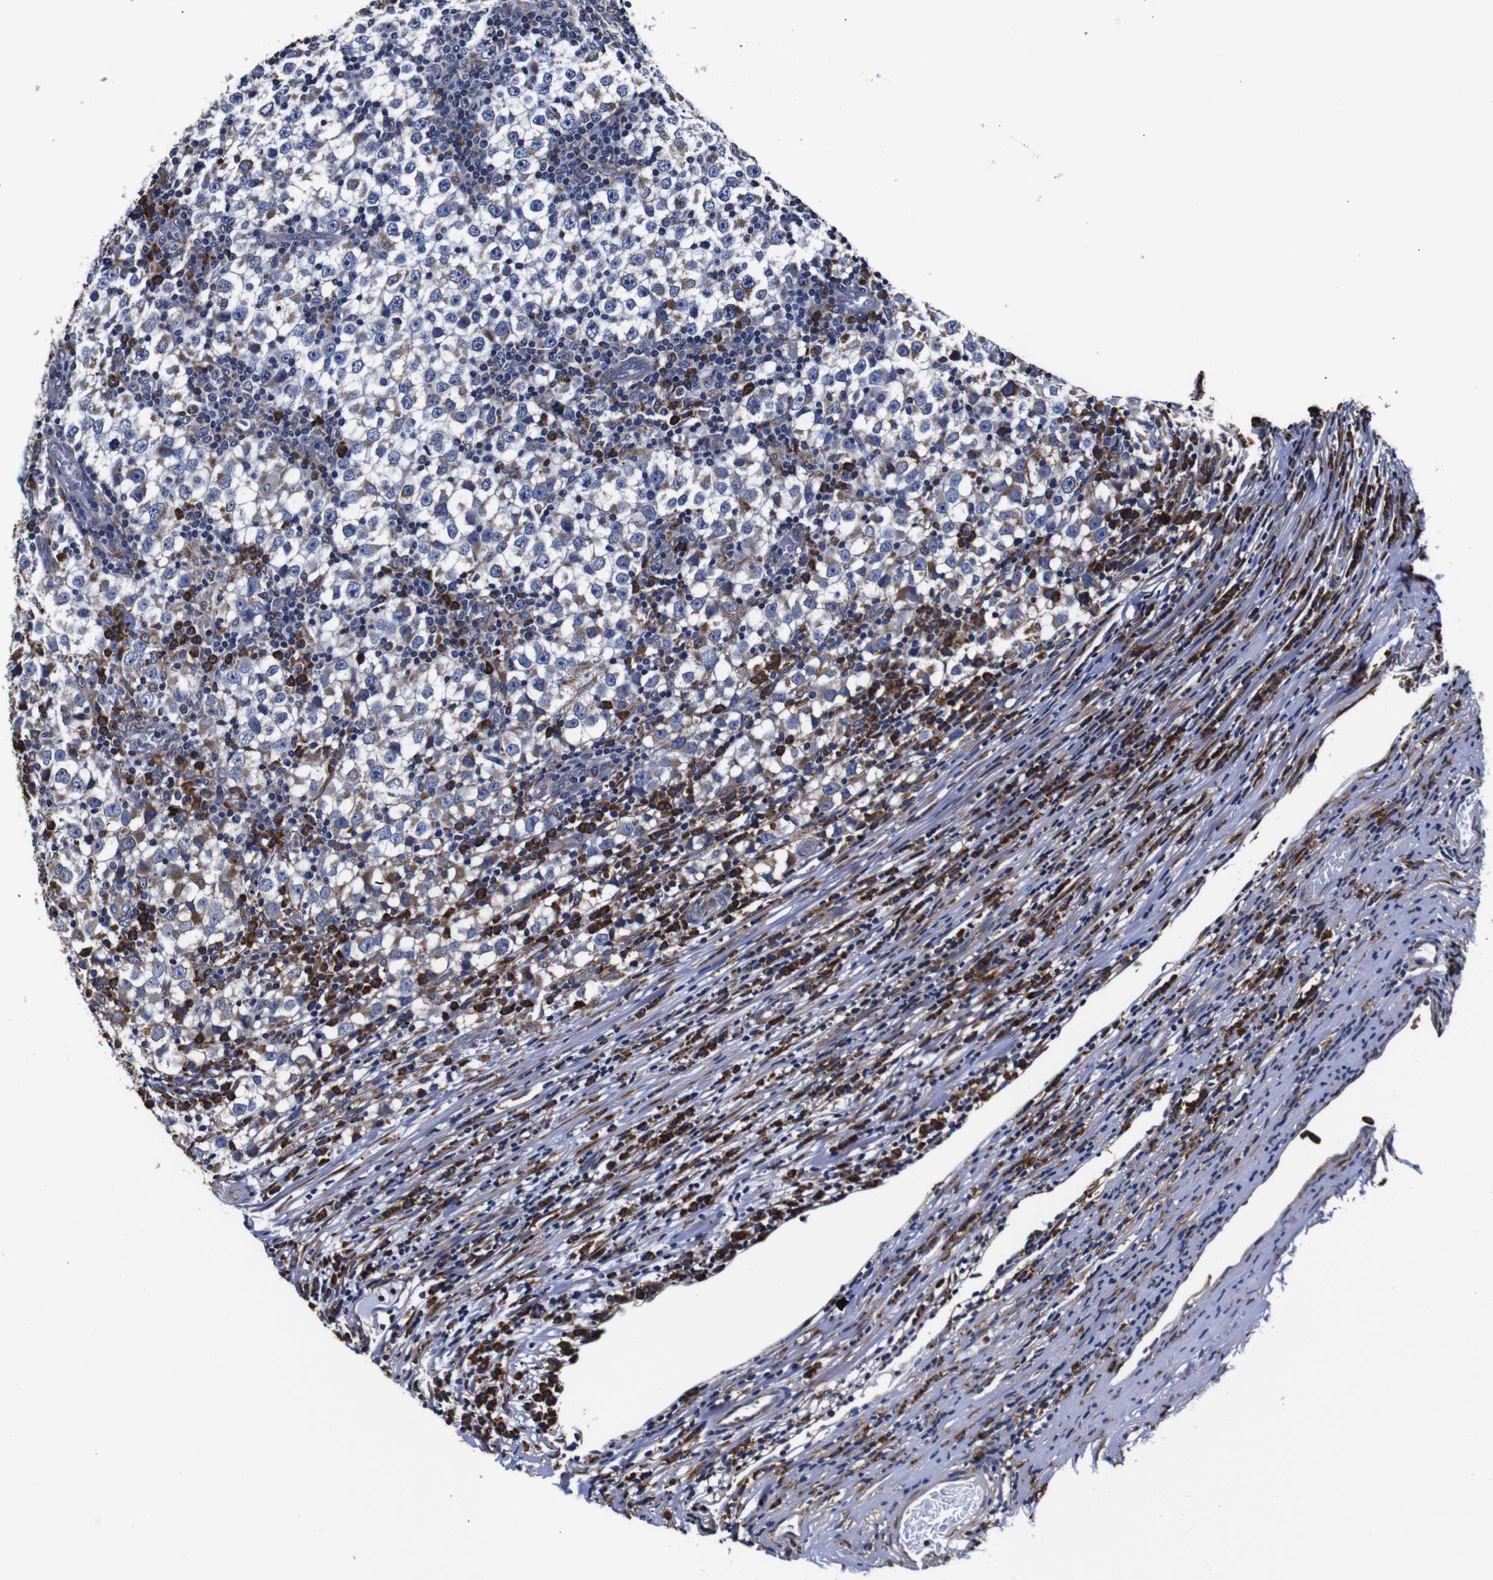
{"staining": {"intensity": "moderate", "quantity": "25%-75%", "location": "cytoplasmic/membranous"}, "tissue": "testis cancer", "cell_type": "Tumor cells", "image_type": "cancer", "snomed": [{"axis": "morphology", "description": "Seminoma, NOS"}, {"axis": "topography", "description": "Testis"}], "caption": "Immunohistochemistry (DAB (3,3'-diaminobenzidine)) staining of human testis cancer demonstrates moderate cytoplasmic/membranous protein expression in approximately 25%-75% of tumor cells. The staining was performed using DAB to visualize the protein expression in brown, while the nuclei were stained in blue with hematoxylin (Magnification: 20x).", "gene": "PPIB", "patient": {"sex": "male", "age": 65}}